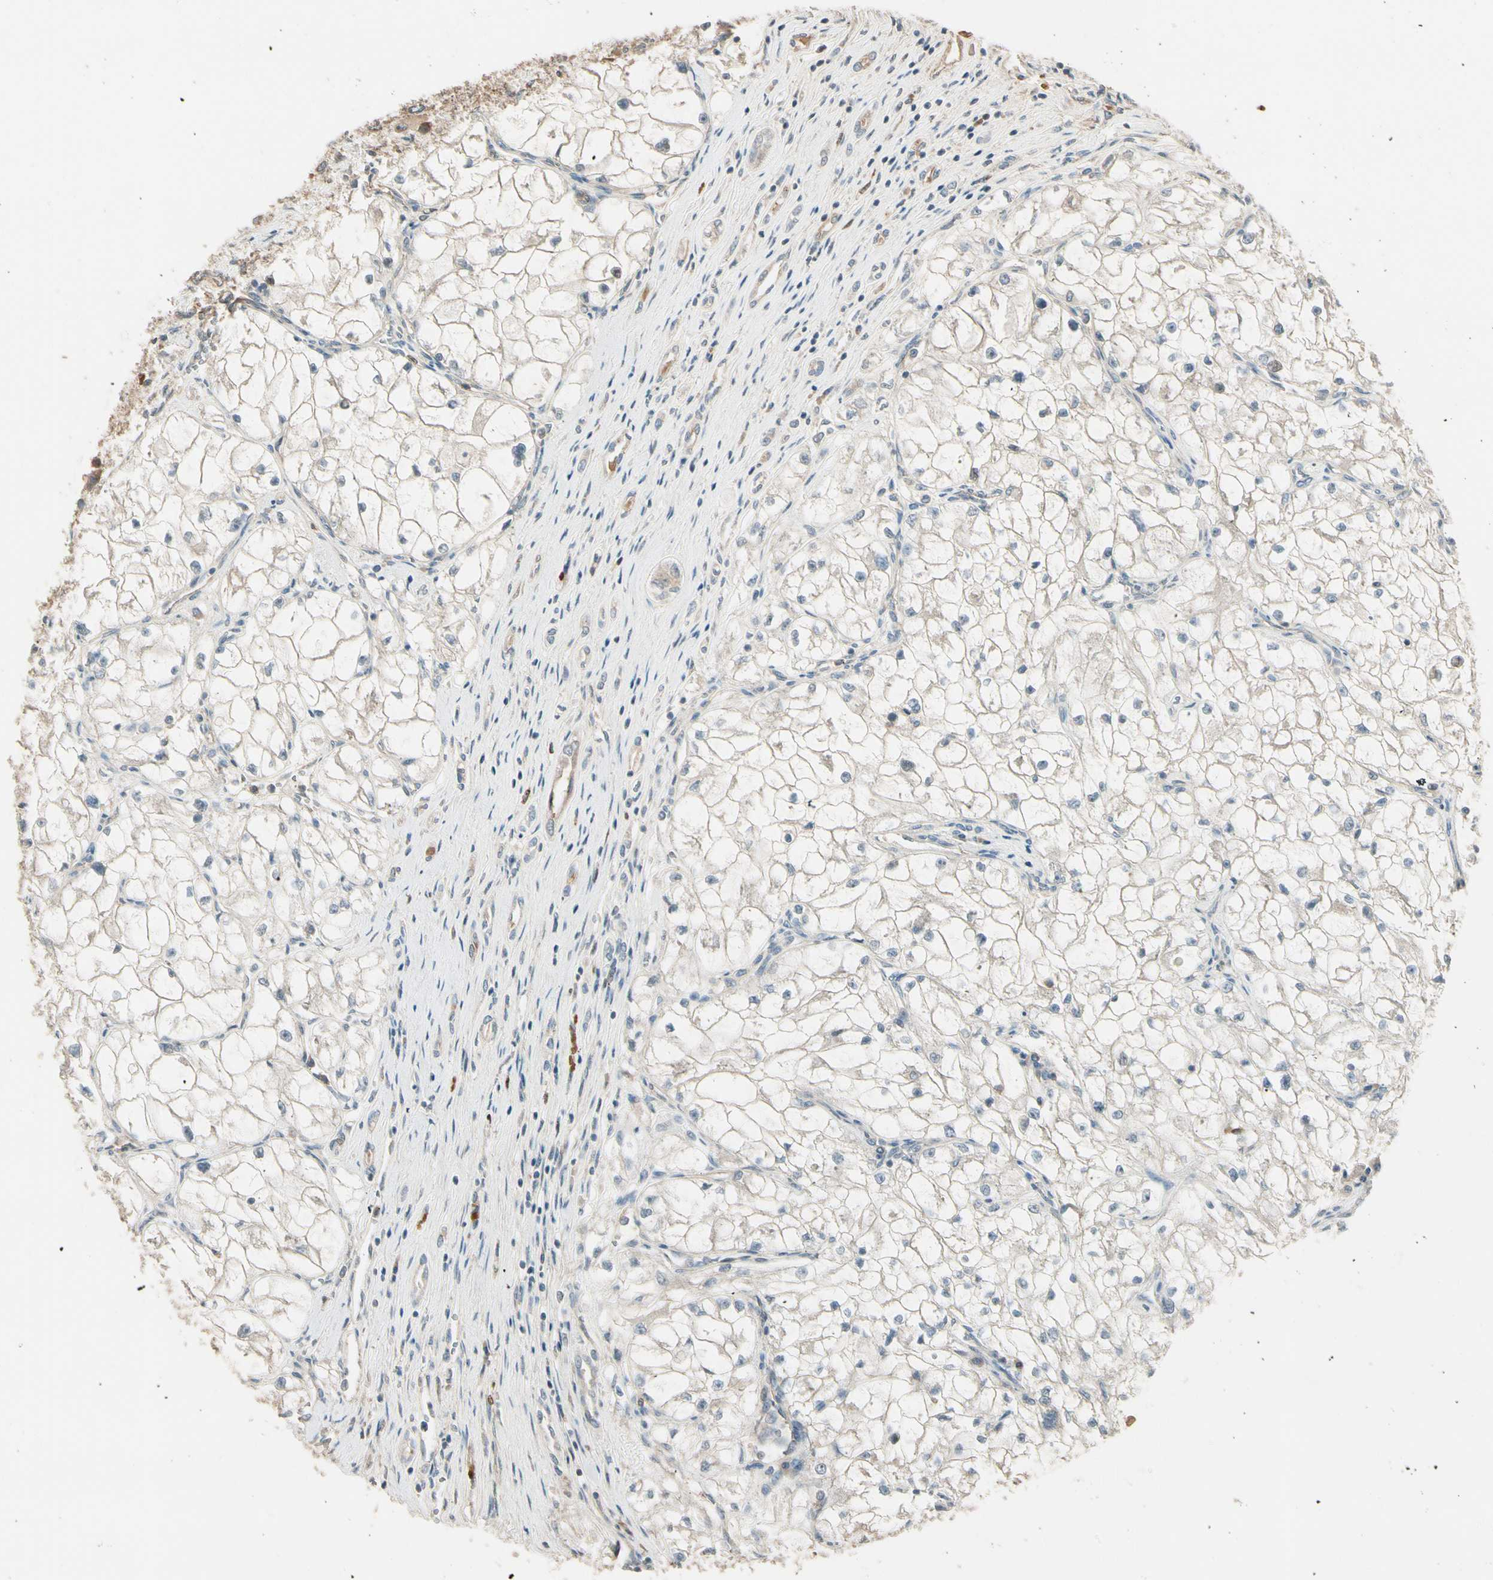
{"staining": {"intensity": "negative", "quantity": "none", "location": "none"}, "tissue": "renal cancer", "cell_type": "Tumor cells", "image_type": "cancer", "snomed": [{"axis": "morphology", "description": "Adenocarcinoma, NOS"}, {"axis": "topography", "description": "Kidney"}], "caption": "Tumor cells are negative for protein expression in human renal adenocarcinoma. Brightfield microscopy of IHC stained with DAB (3,3'-diaminobenzidine) (brown) and hematoxylin (blue), captured at high magnification.", "gene": "TNFRSF21", "patient": {"sex": "female", "age": 70}}